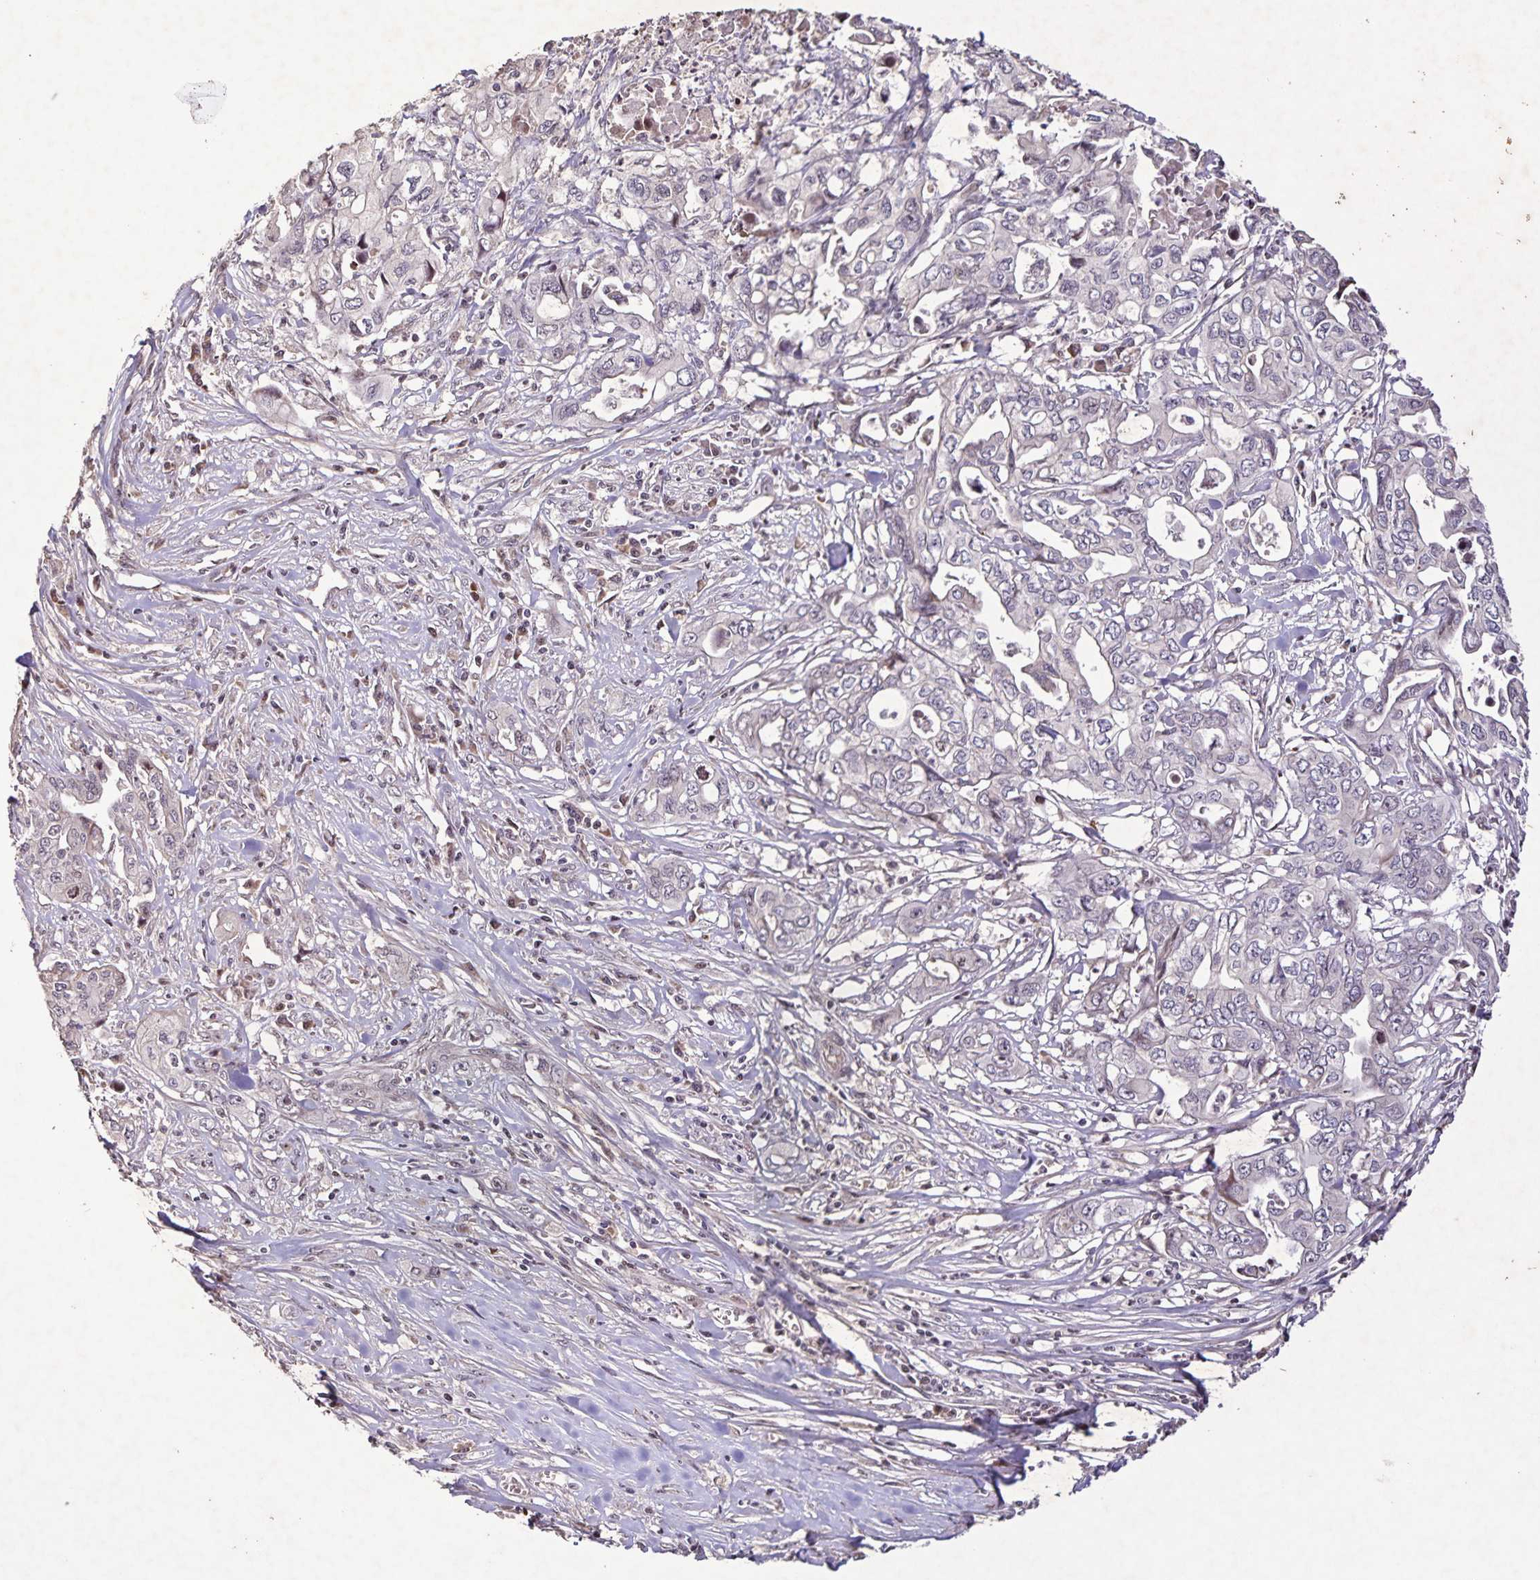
{"staining": {"intensity": "negative", "quantity": "none", "location": "none"}, "tissue": "pancreatic cancer", "cell_type": "Tumor cells", "image_type": "cancer", "snomed": [{"axis": "morphology", "description": "Adenocarcinoma, NOS"}, {"axis": "topography", "description": "Pancreas"}], "caption": "DAB (3,3'-diaminobenzidine) immunohistochemical staining of human pancreatic adenocarcinoma demonstrates no significant positivity in tumor cells.", "gene": "GDF2", "patient": {"sex": "male", "age": 68}}